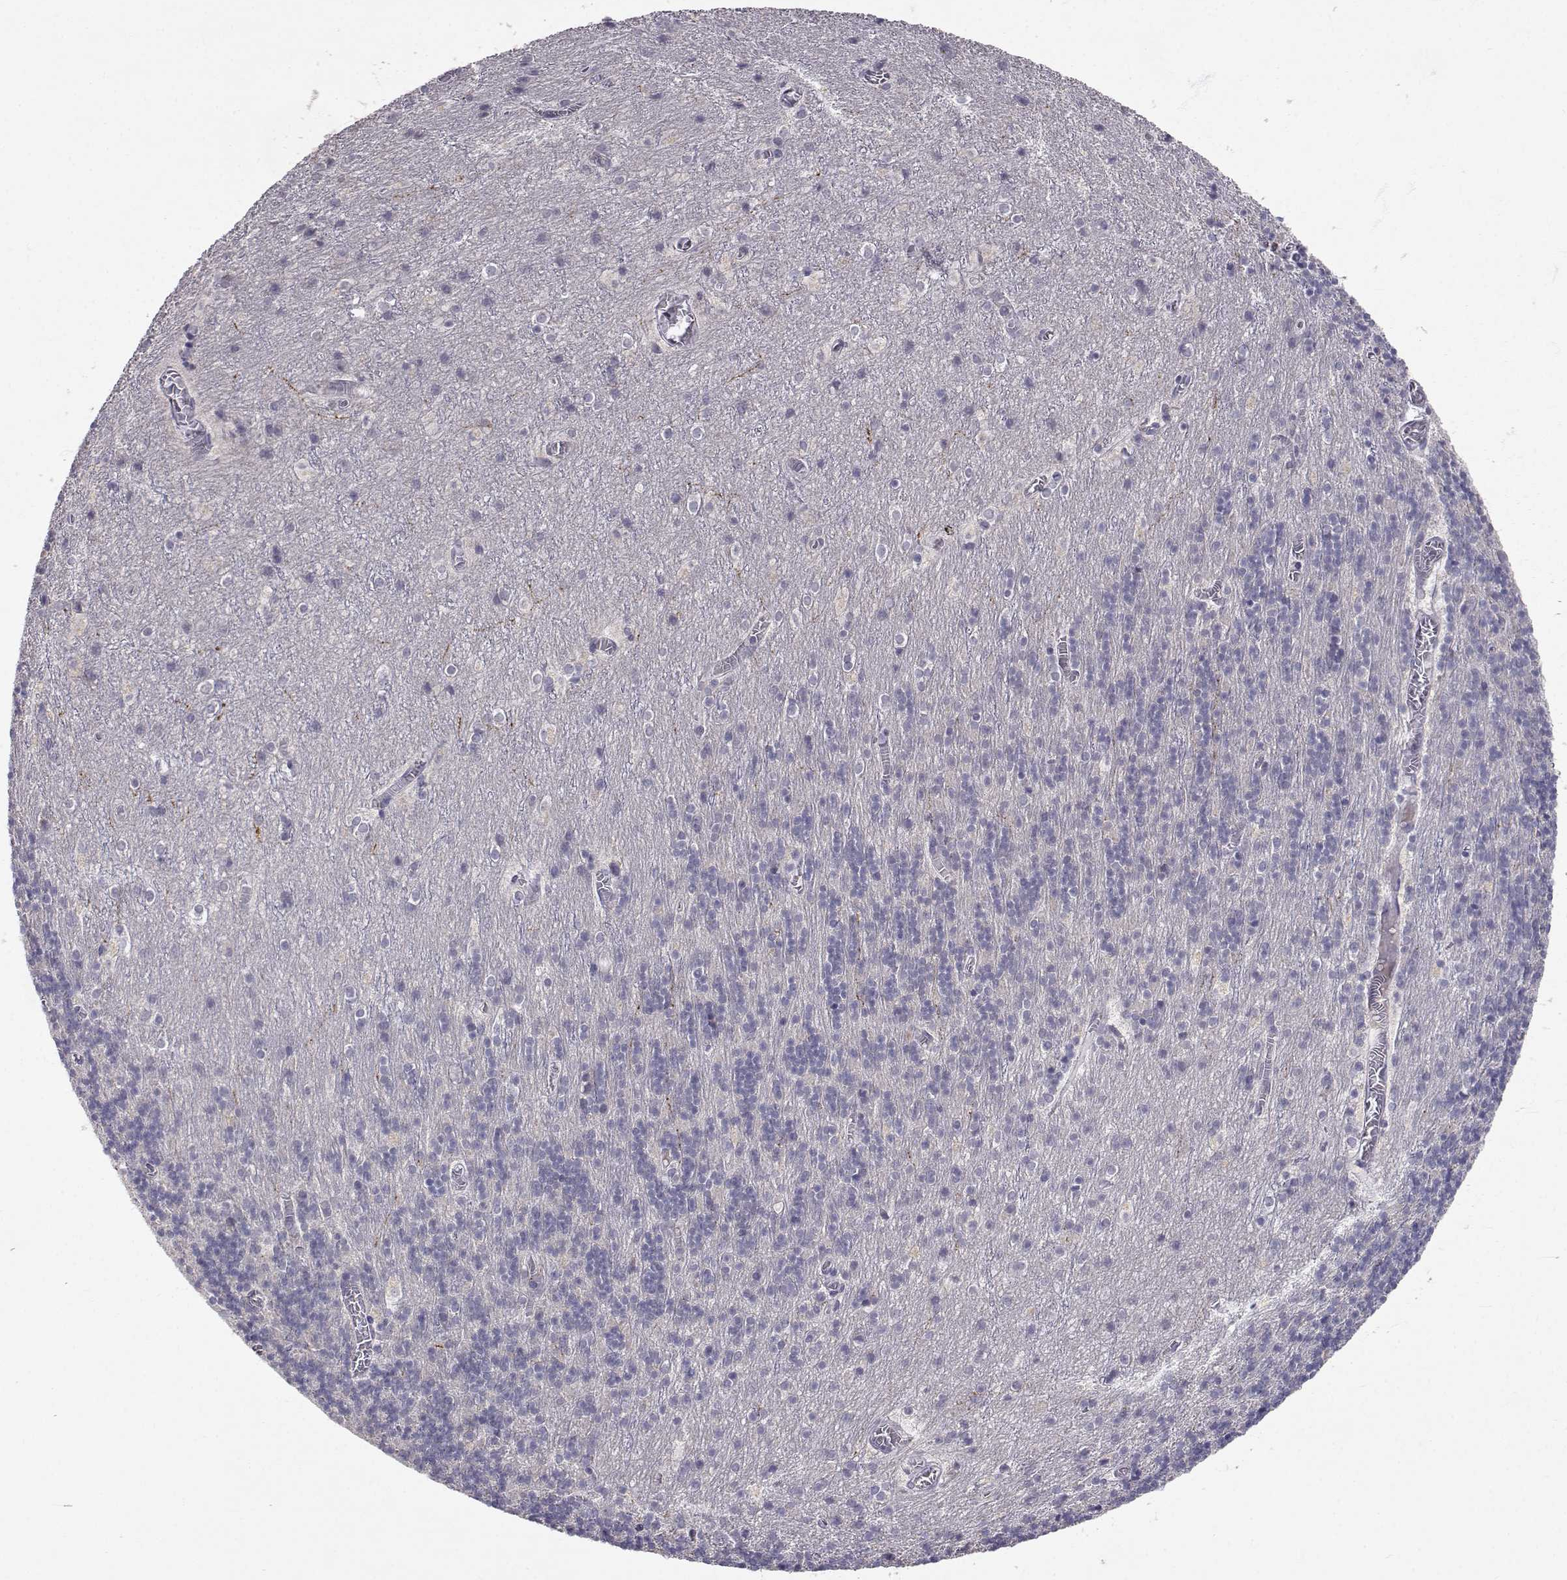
{"staining": {"intensity": "negative", "quantity": "none", "location": "none"}, "tissue": "cerebellum", "cell_type": "Cells in granular layer", "image_type": "normal", "snomed": [{"axis": "morphology", "description": "Normal tissue, NOS"}, {"axis": "topography", "description": "Cerebellum"}], "caption": "Immunohistochemistry (IHC) of normal human cerebellum reveals no expression in cells in granular layer.", "gene": "SLC6A3", "patient": {"sex": "male", "age": 70}}